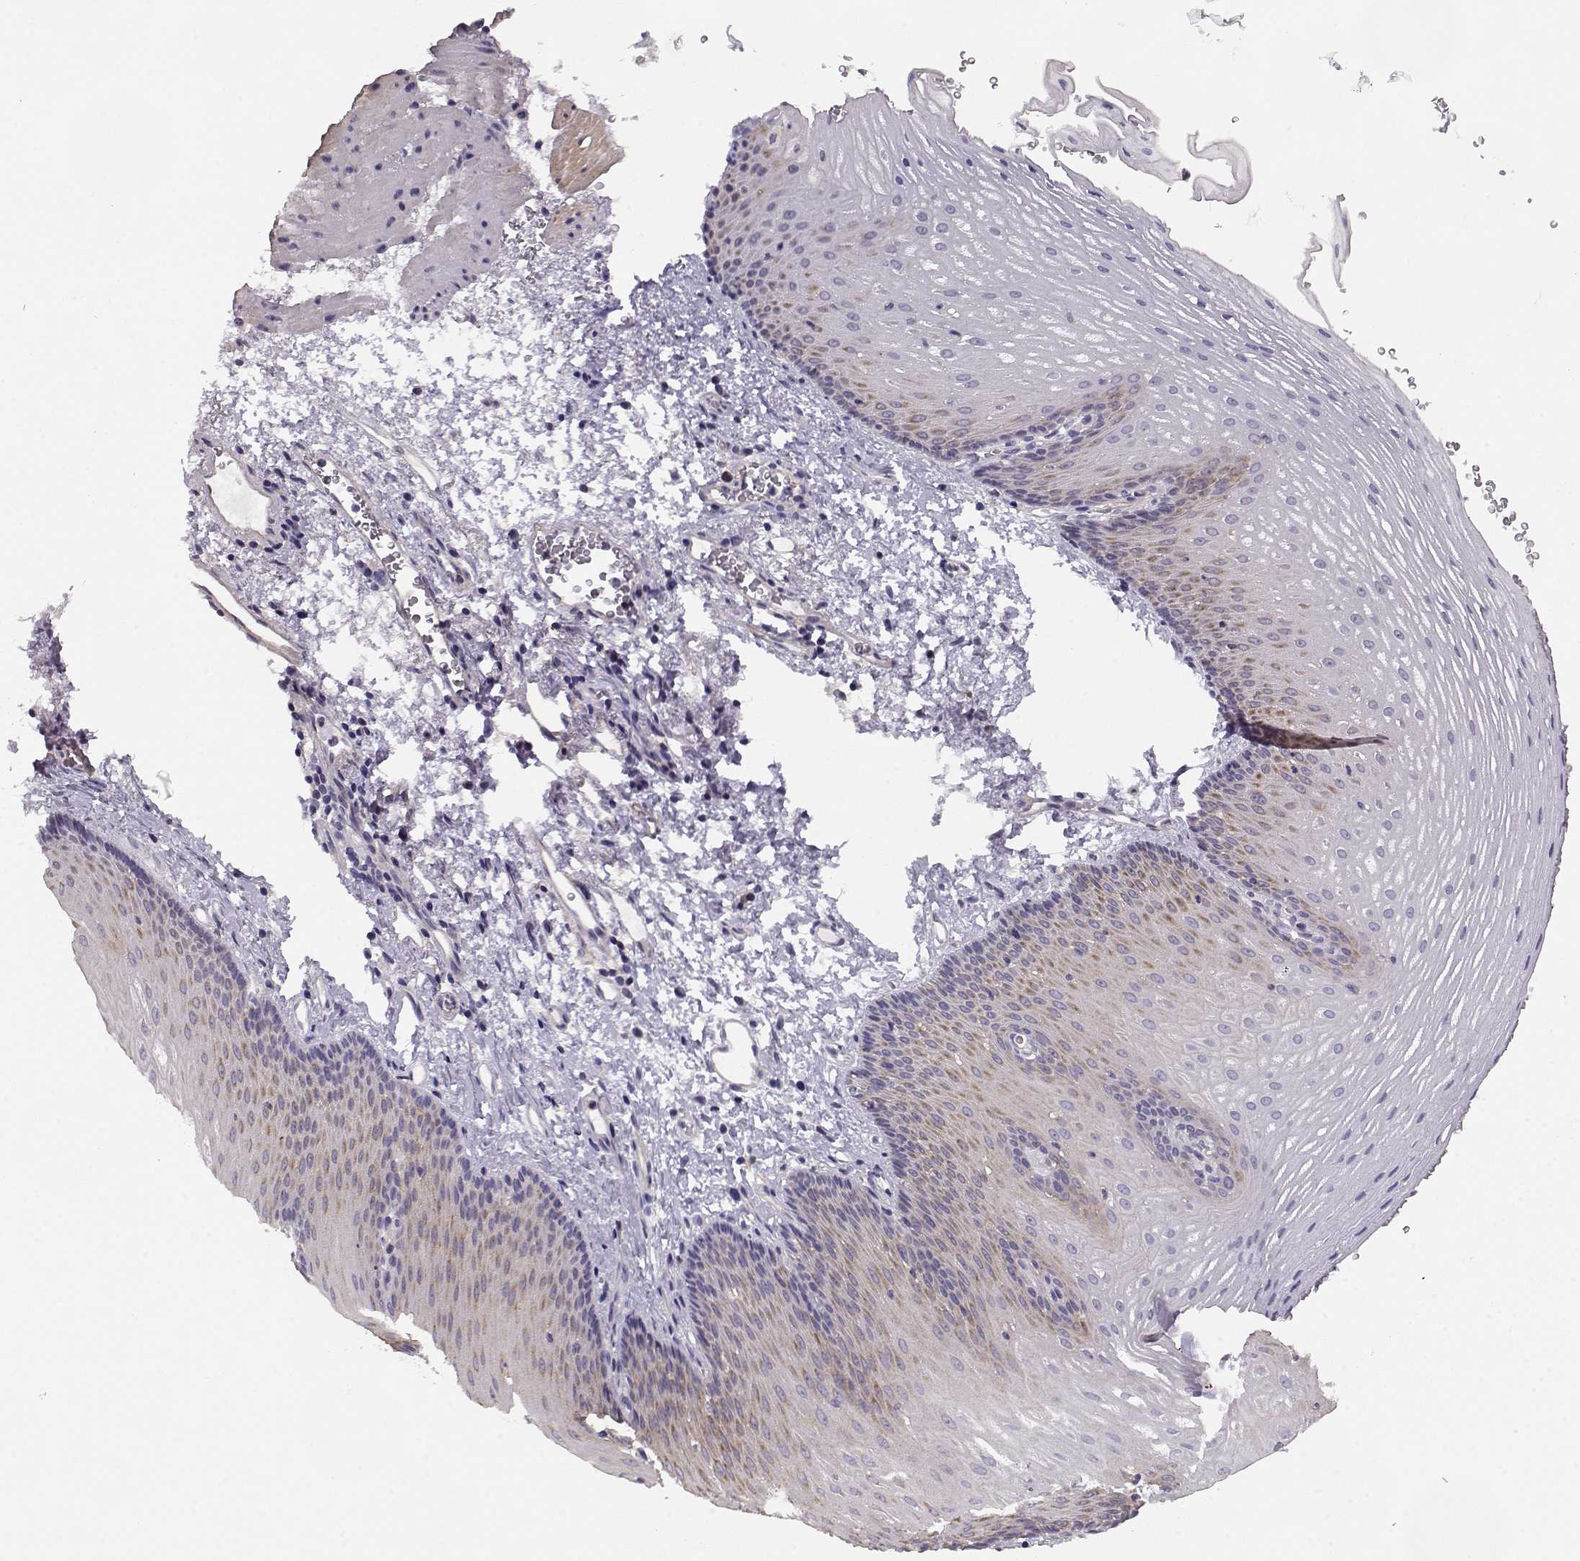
{"staining": {"intensity": "moderate", "quantity": "<25%", "location": "cytoplasmic/membranous"}, "tissue": "esophagus", "cell_type": "Squamous epithelial cells", "image_type": "normal", "snomed": [{"axis": "morphology", "description": "Normal tissue, NOS"}, {"axis": "topography", "description": "Esophagus"}], "caption": "This micrograph demonstrates IHC staining of normal esophagus, with low moderate cytoplasmic/membranous expression in approximately <25% of squamous epithelial cells.", "gene": "DAPL1", "patient": {"sex": "male", "age": 76}}